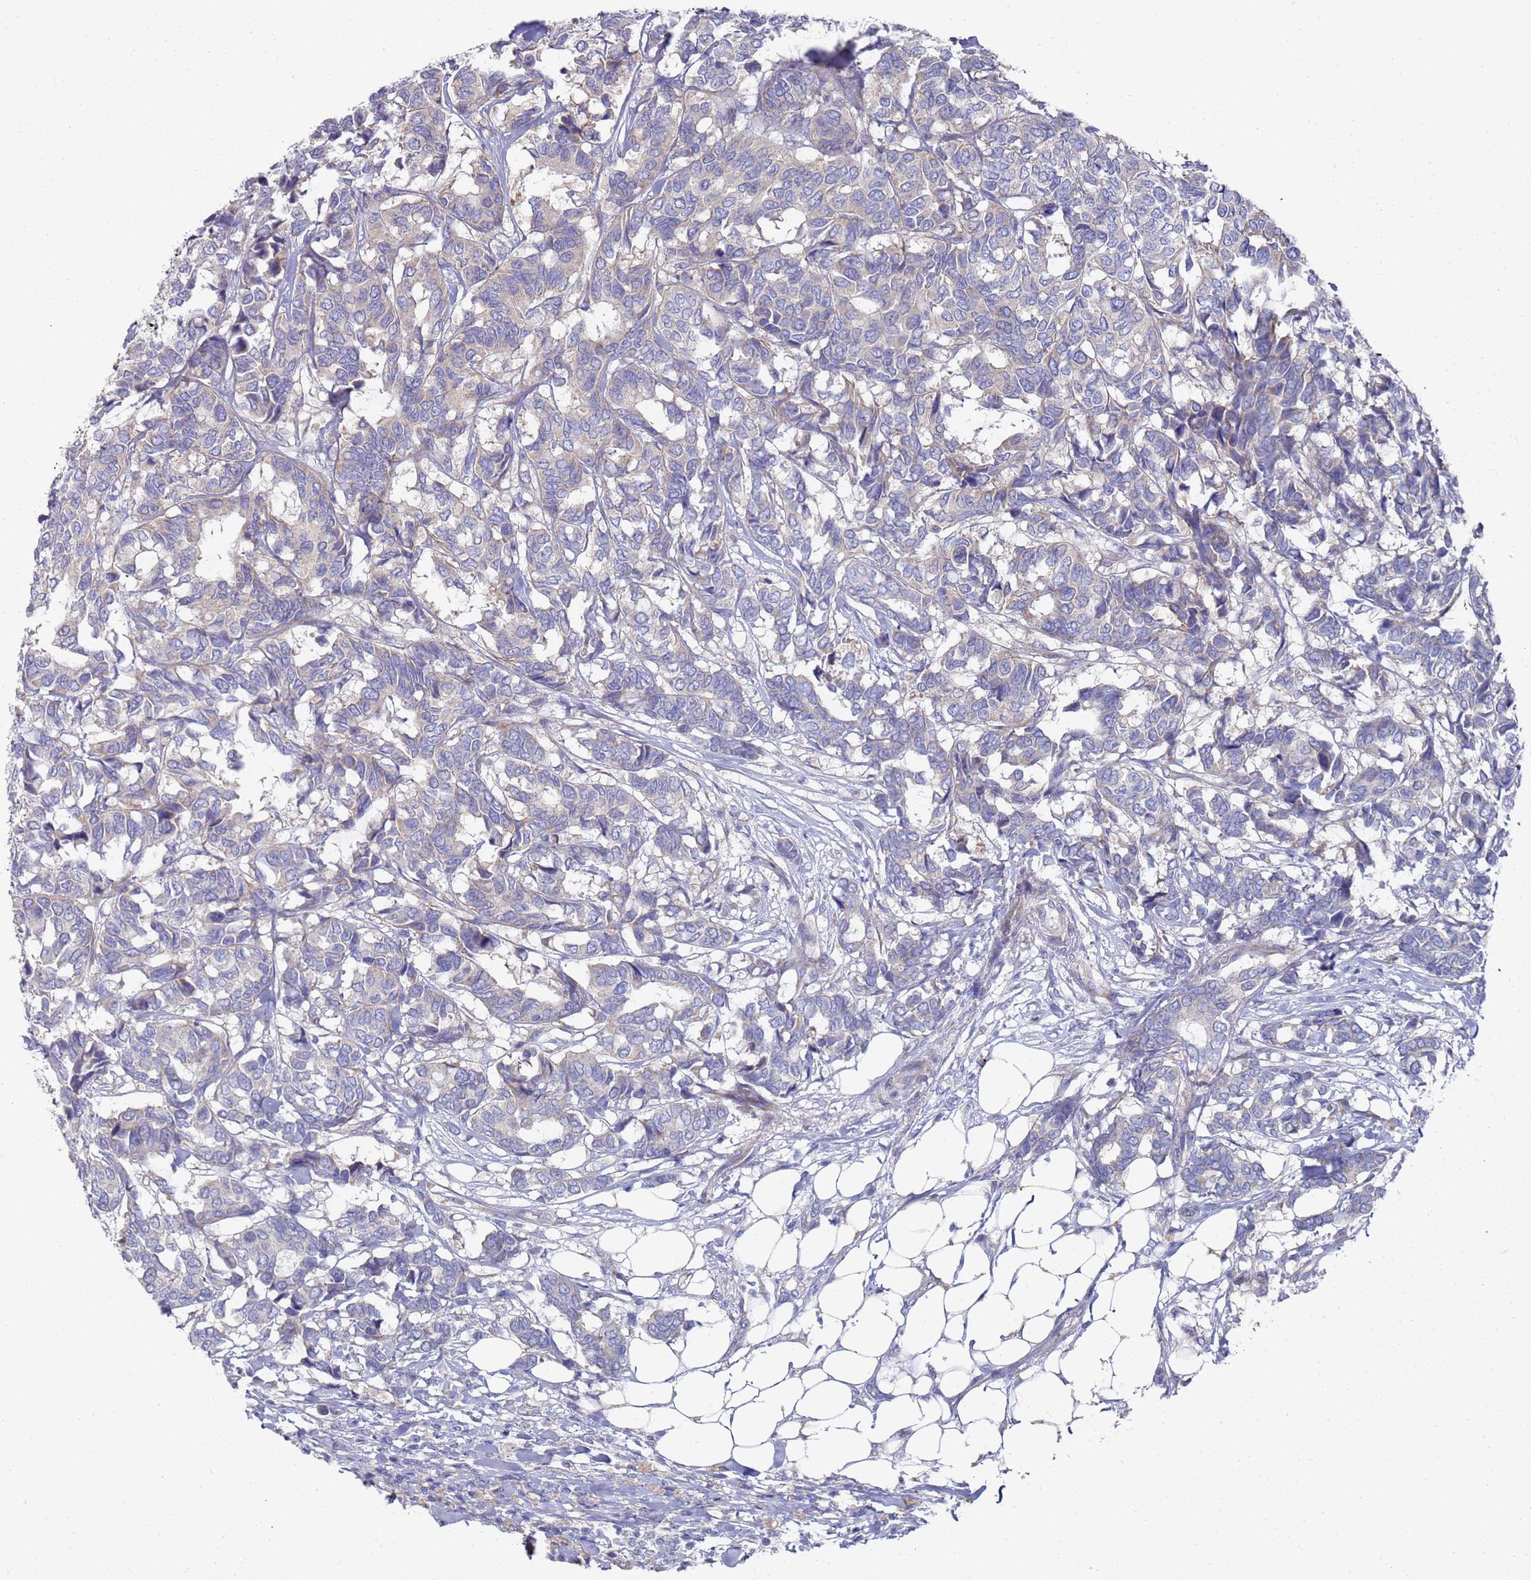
{"staining": {"intensity": "weak", "quantity": "<25%", "location": "cytoplasmic/membranous"}, "tissue": "breast cancer", "cell_type": "Tumor cells", "image_type": "cancer", "snomed": [{"axis": "morphology", "description": "Duct carcinoma"}, {"axis": "topography", "description": "Breast"}], "caption": "IHC photomicrograph of neoplastic tissue: breast cancer (infiltrating ductal carcinoma) stained with DAB demonstrates no significant protein positivity in tumor cells.", "gene": "NPEPPS", "patient": {"sex": "female", "age": 87}}